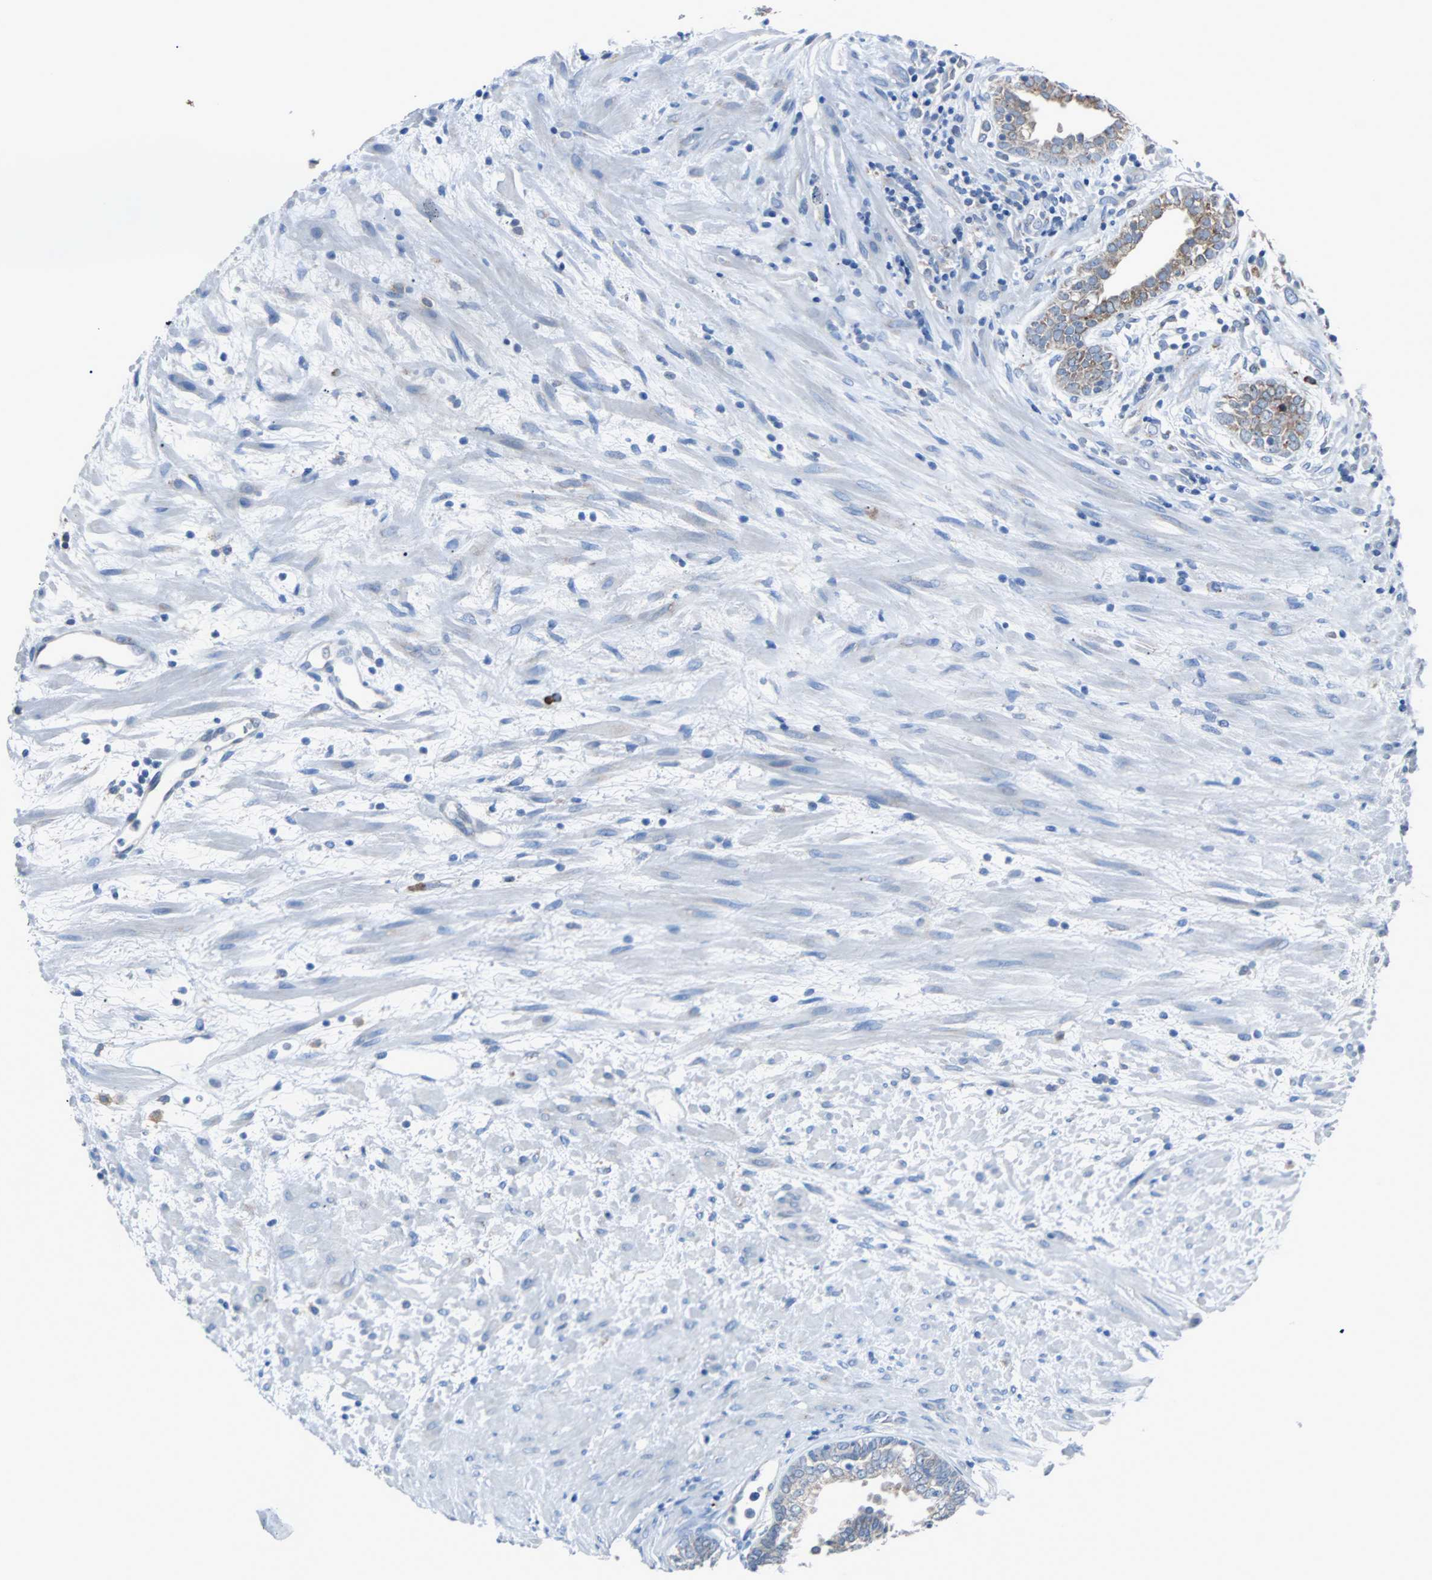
{"staining": {"intensity": "moderate", "quantity": "25%-75%", "location": "cytoplasmic/membranous"}, "tissue": "prostate", "cell_type": "Glandular cells", "image_type": "normal", "snomed": [{"axis": "morphology", "description": "Normal tissue, NOS"}, {"axis": "topography", "description": "Prostate"}], "caption": "DAB immunohistochemical staining of normal prostate demonstrates moderate cytoplasmic/membranous protein positivity in approximately 25%-75% of glandular cells. The protein of interest is shown in brown color, while the nuclei are stained blue.", "gene": "PDIA4", "patient": {"sex": "male", "age": 76}}